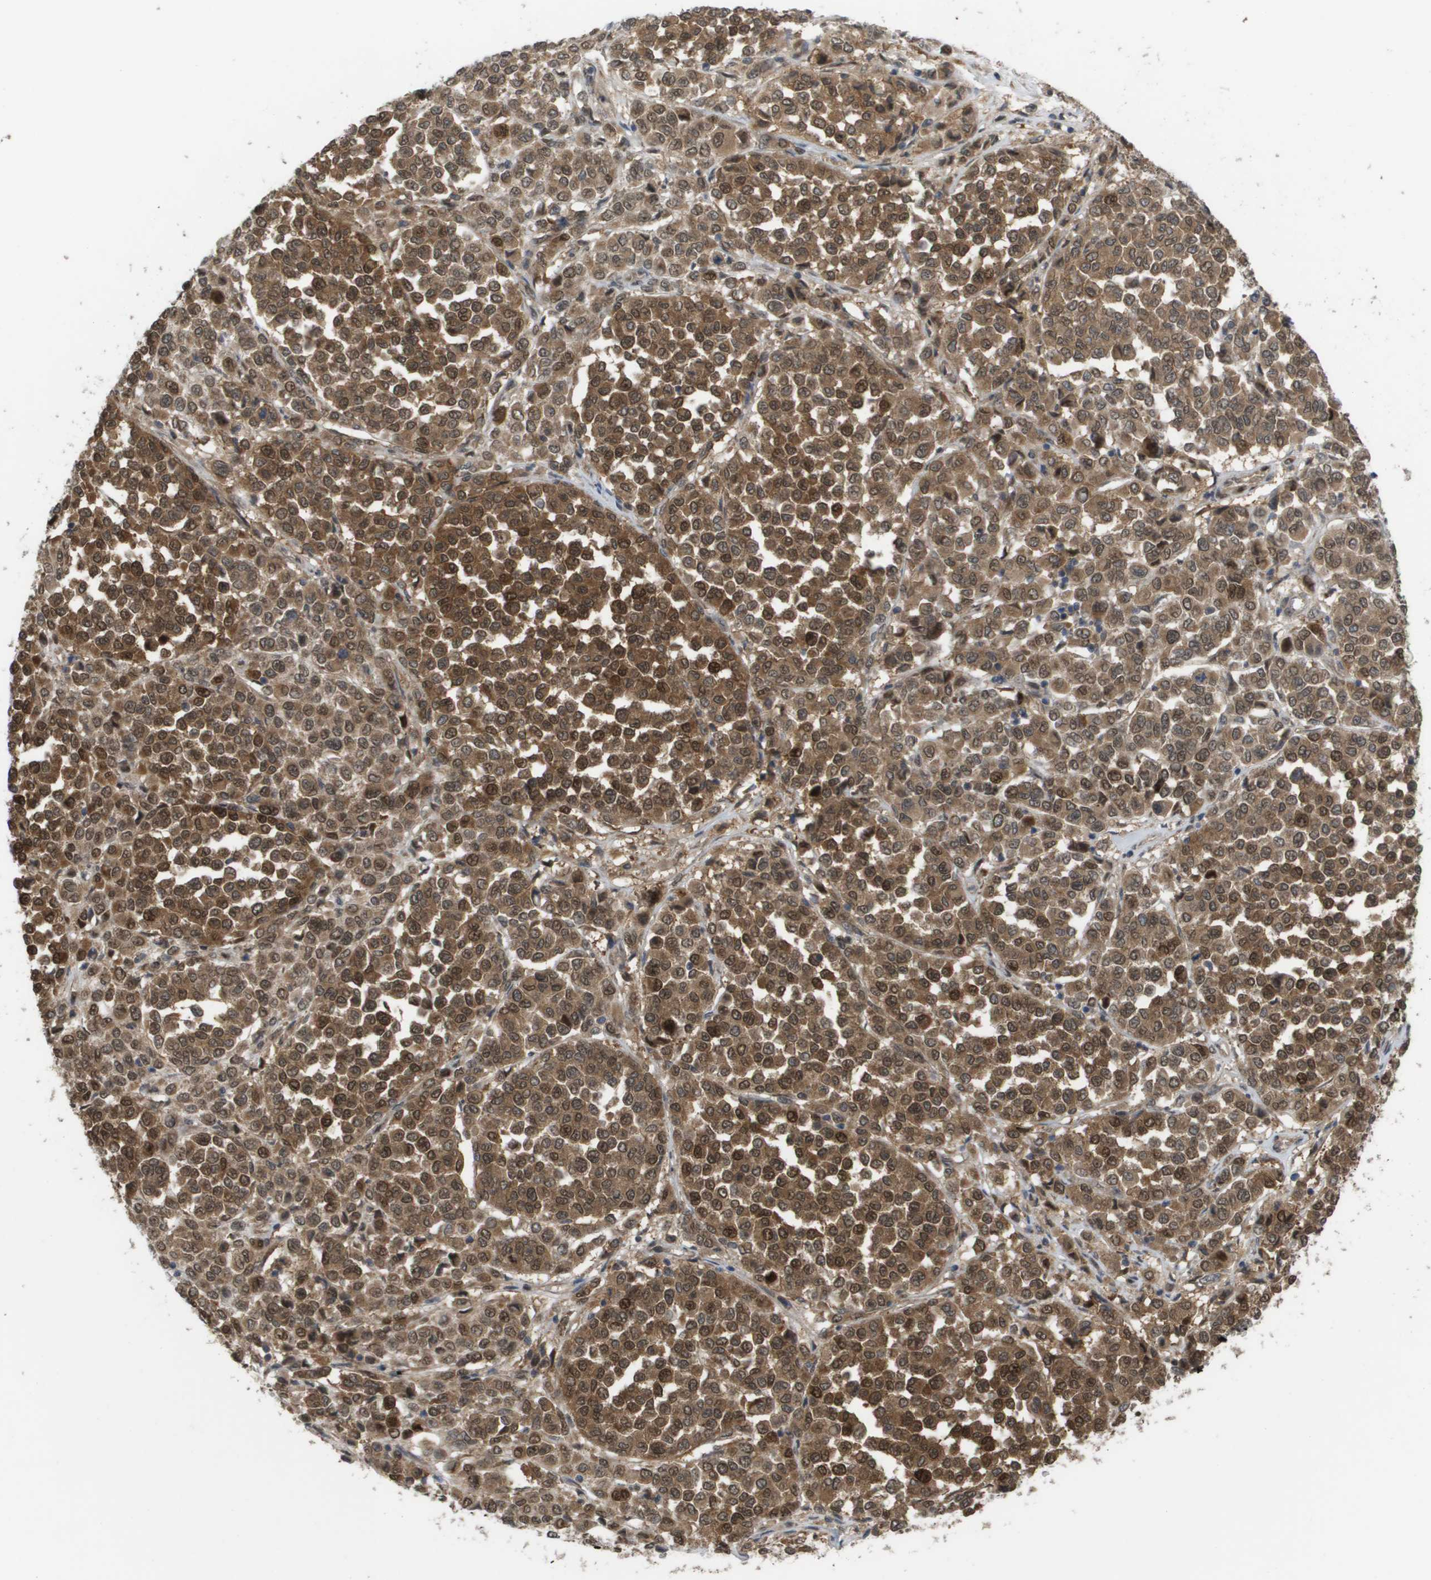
{"staining": {"intensity": "moderate", "quantity": ">75%", "location": "cytoplasmic/membranous,nuclear"}, "tissue": "melanoma", "cell_type": "Tumor cells", "image_type": "cancer", "snomed": [{"axis": "morphology", "description": "Malignant melanoma, Metastatic site"}, {"axis": "topography", "description": "Pancreas"}], "caption": "Immunohistochemical staining of melanoma demonstrates medium levels of moderate cytoplasmic/membranous and nuclear staining in approximately >75% of tumor cells. (IHC, brightfield microscopy, high magnification).", "gene": "CTPS2", "patient": {"sex": "female", "age": 30}}